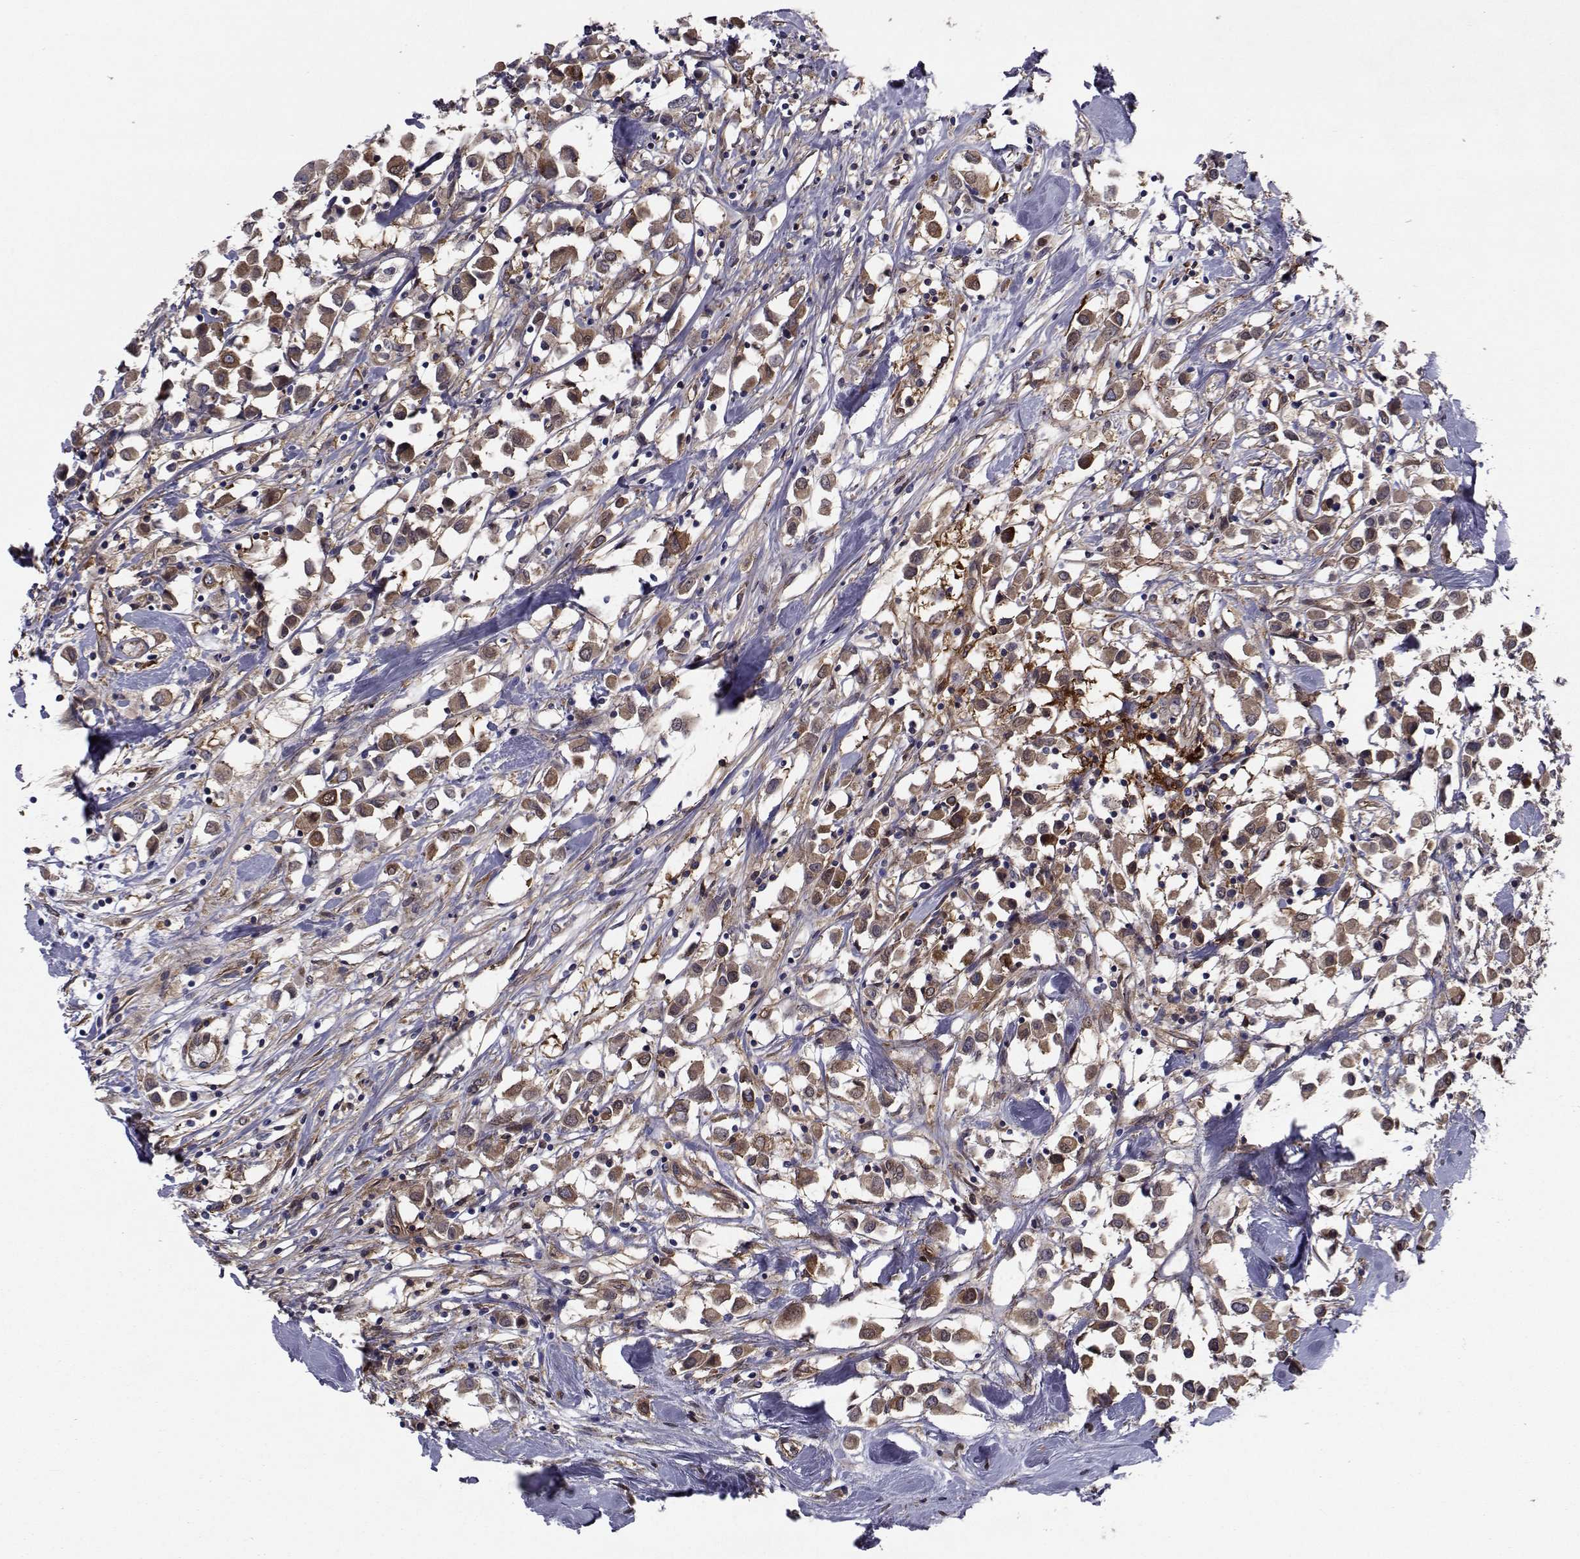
{"staining": {"intensity": "strong", "quantity": "25%-75%", "location": "cytoplasmic/membranous"}, "tissue": "breast cancer", "cell_type": "Tumor cells", "image_type": "cancer", "snomed": [{"axis": "morphology", "description": "Duct carcinoma"}, {"axis": "topography", "description": "Breast"}], "caption": "Immunohistochemical staining of breast cancer (infiltrating ductal carcinoma) shows high levels of strong cytoplasmic/membranous expression in about 25%-75% of tumor cells.", "gene": "TRIP10", "patient": {"sex": "female", "age": 61}}